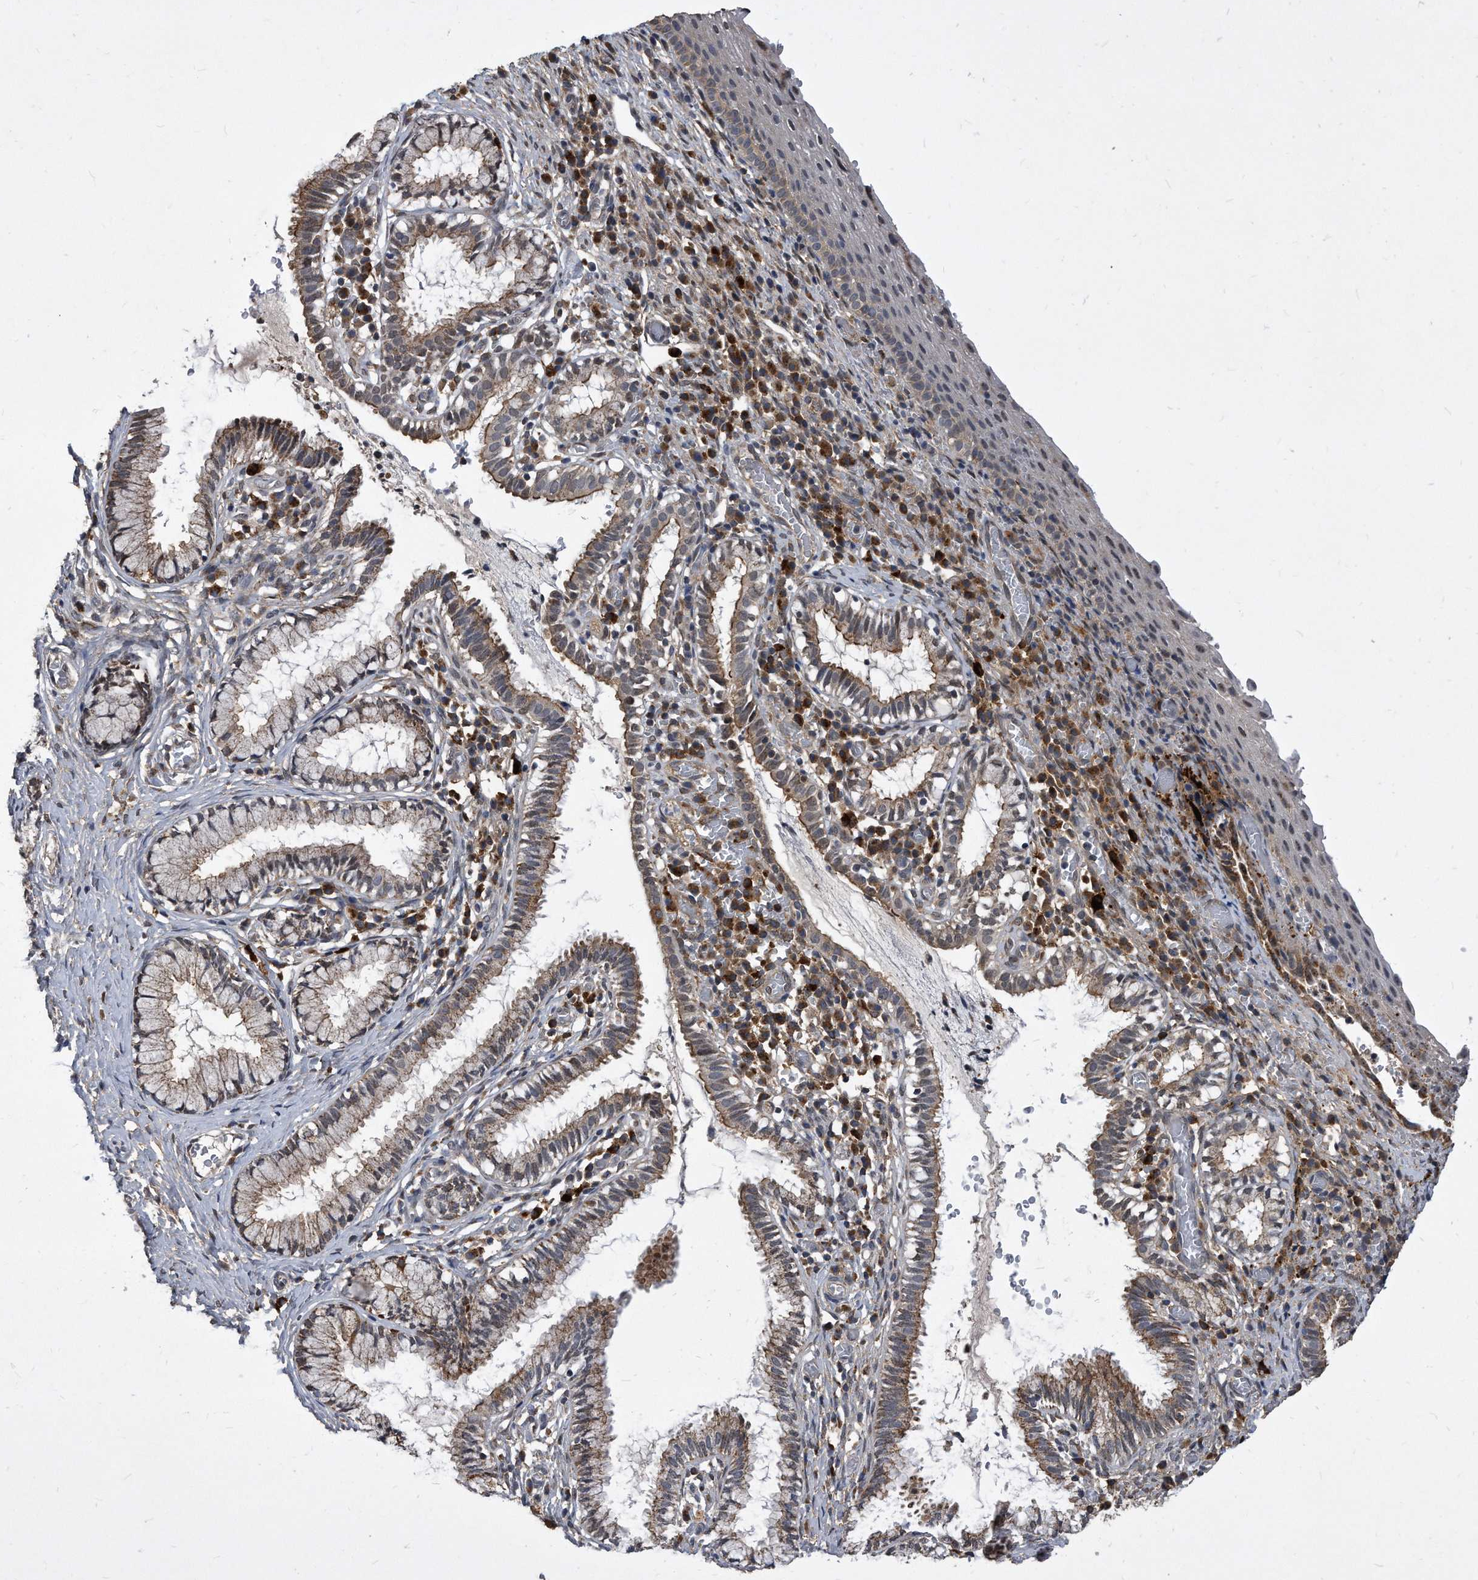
{"staining": {"intensity": "moderate", "quantity": ">75%", "location": "cytoplasmic/membranous"}, "tissue": "cervix", "cell_type": "Glandular cells", "image_type": "normal", "snomed": [{"axis": "morphology", "description": "Normal tissue, NOS"}, {"axis": "topography", "description": "Cervix"}], "caption": "Moderate cytoplasmic/membranous staining for a protein is seen in approximately >75% of glandular cells of unremarkable cervix using IHC.", "gene": "SOBP", "patient": {"sex": "female", "age": 27}}